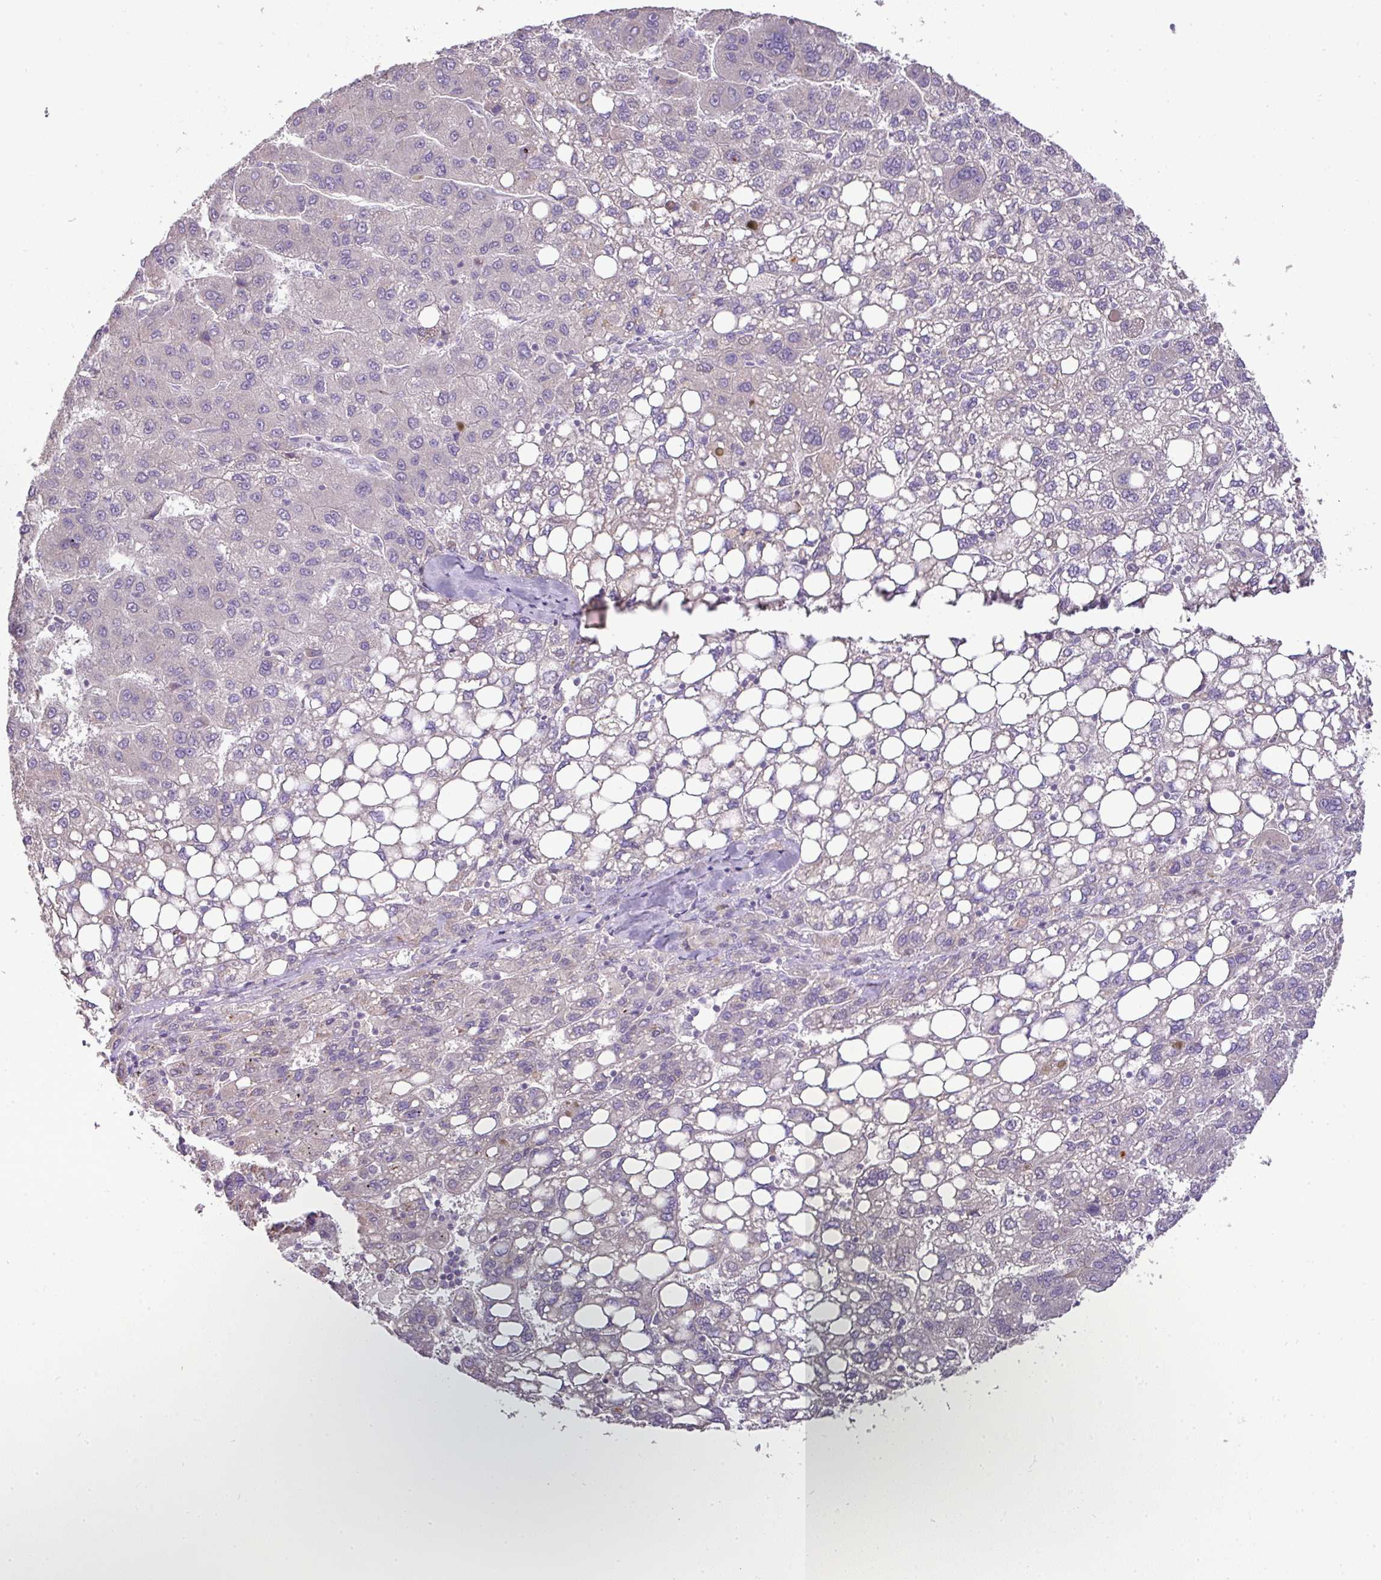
{"staining": {"intensity": "negative", "quantity": "none", "location": "none"}, "tissue": "liver cancer", "cell_type": "Tumor cells", "image_type": "cancer", "snomed": [{"axis": "morphology", "description": "Carcinoma, Hepatocellular, NOS"}, {"axis": "topography", "description": "Liver"}], "caption": "This is an IHC image of liver cancer. There is no staining in tumor cells.", "gene": "BRINP2", "patient": {"sex": "female", "age": 82}}